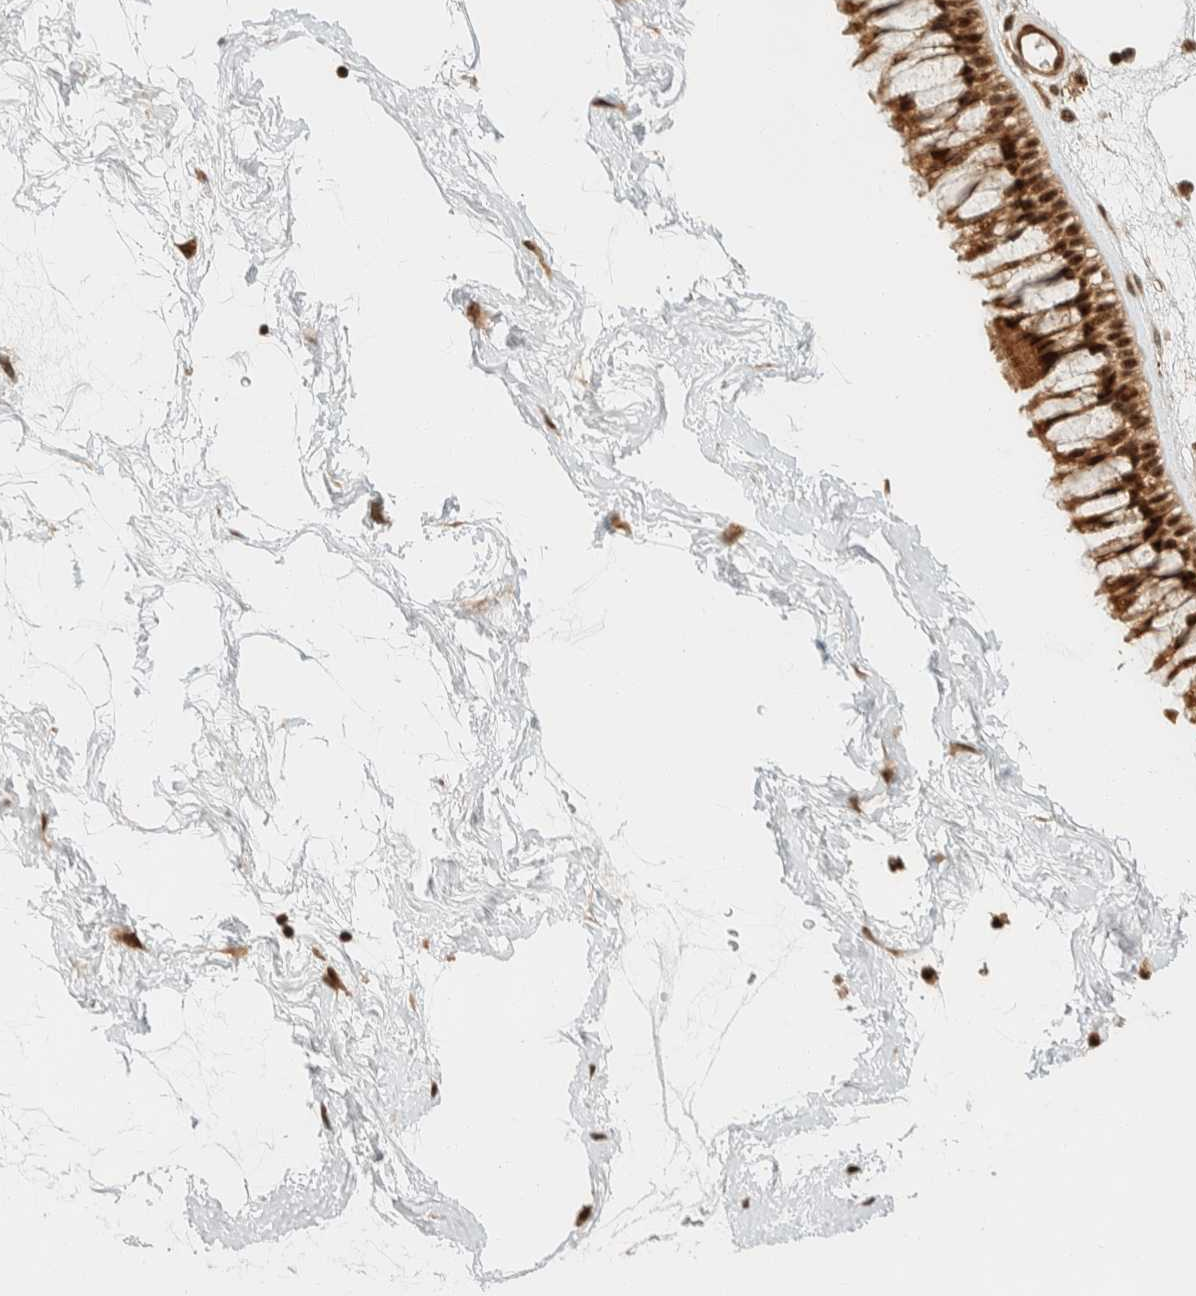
{"staining": {"intensity": "strong", "quantity": ">75%", "location": "cytoplasmic/membranous,nuclear"}, "tissue": "nasopharynx", "cell_type": "Respiratory epithelial cells", "image_type": "normal", "snomed": [{"axis": "morphology", "description": "Normal tissue, NOS"}, {"axis": "morphology", "description": "Inflammation, NOS"}, {"axis": "topography", "description": "Nasopharynx"}], "caption": "Nasopharynx stained with immunohistochemistry reveals strong cytoplasmic/membranous,nuclear staining in approximately >75% of respiratory epithelial cells.", "gene": "SIK1", "patient": {"sex": "male", "age": 48}}